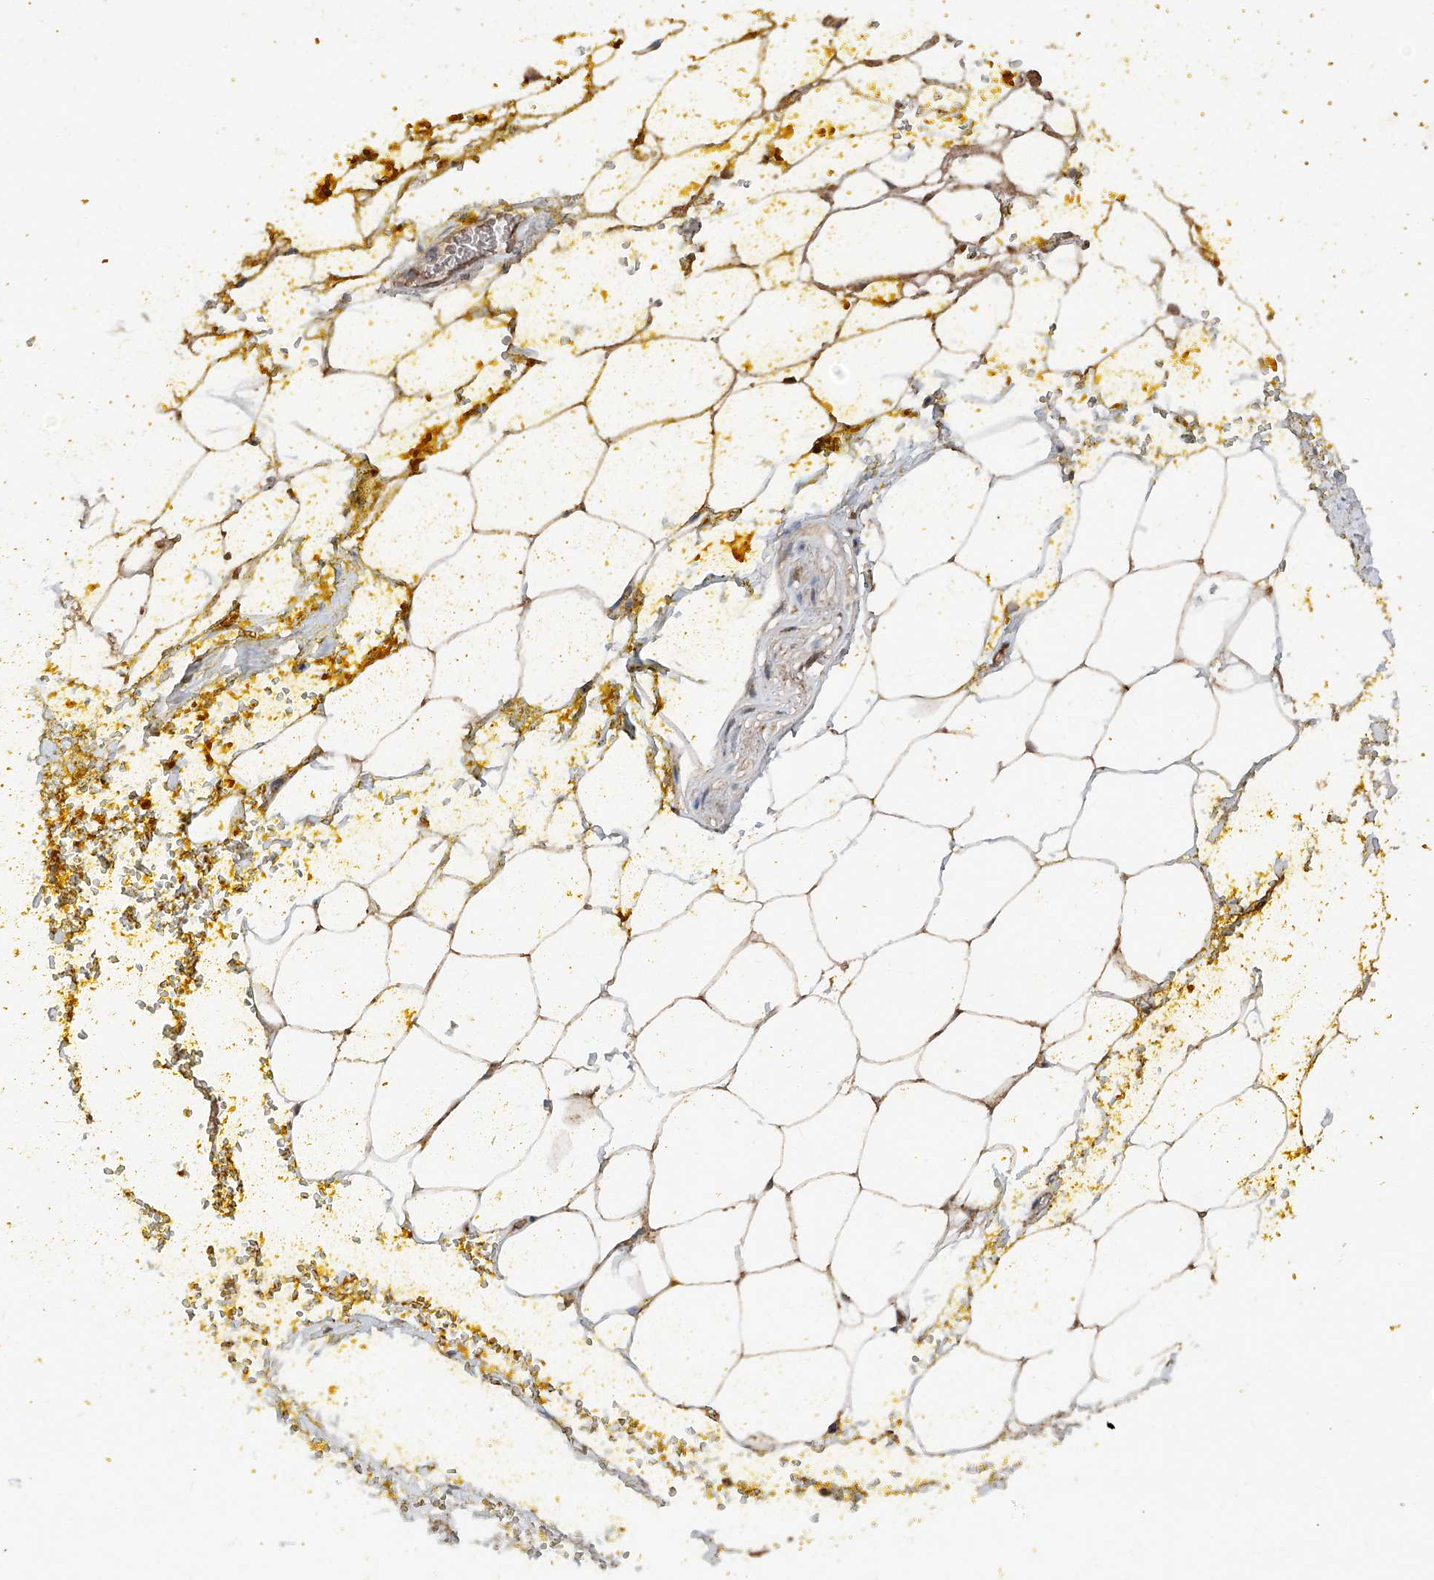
{"staining": {"intensity": "moderate", "quantity": ">75%", "location": "cytoplasmic/membranous"}, "tissue": "adipose tissue", "cell_type": "Adipocytes", "image_type": "normal", "snomed": [{"axis": "morphology", "description": "Normal tissue, NOS"}, {"axis": "morphology", "description": "Adenocarcinoma, Low grade"}, {"axis": "topography", "description": "Prostate"}, {"axis": "topography", "description": "Peripheral nerve tissue"}], "caption": "This photomicrograph shows immunohistochemistry staining of unremarkable human adipose tissue, with medium moderate cytoplasmic/membranous positivity in approximately >75% of adipocytes.", "gene": "ADAM23", "patient": {"sex": "male", "age": 63}}